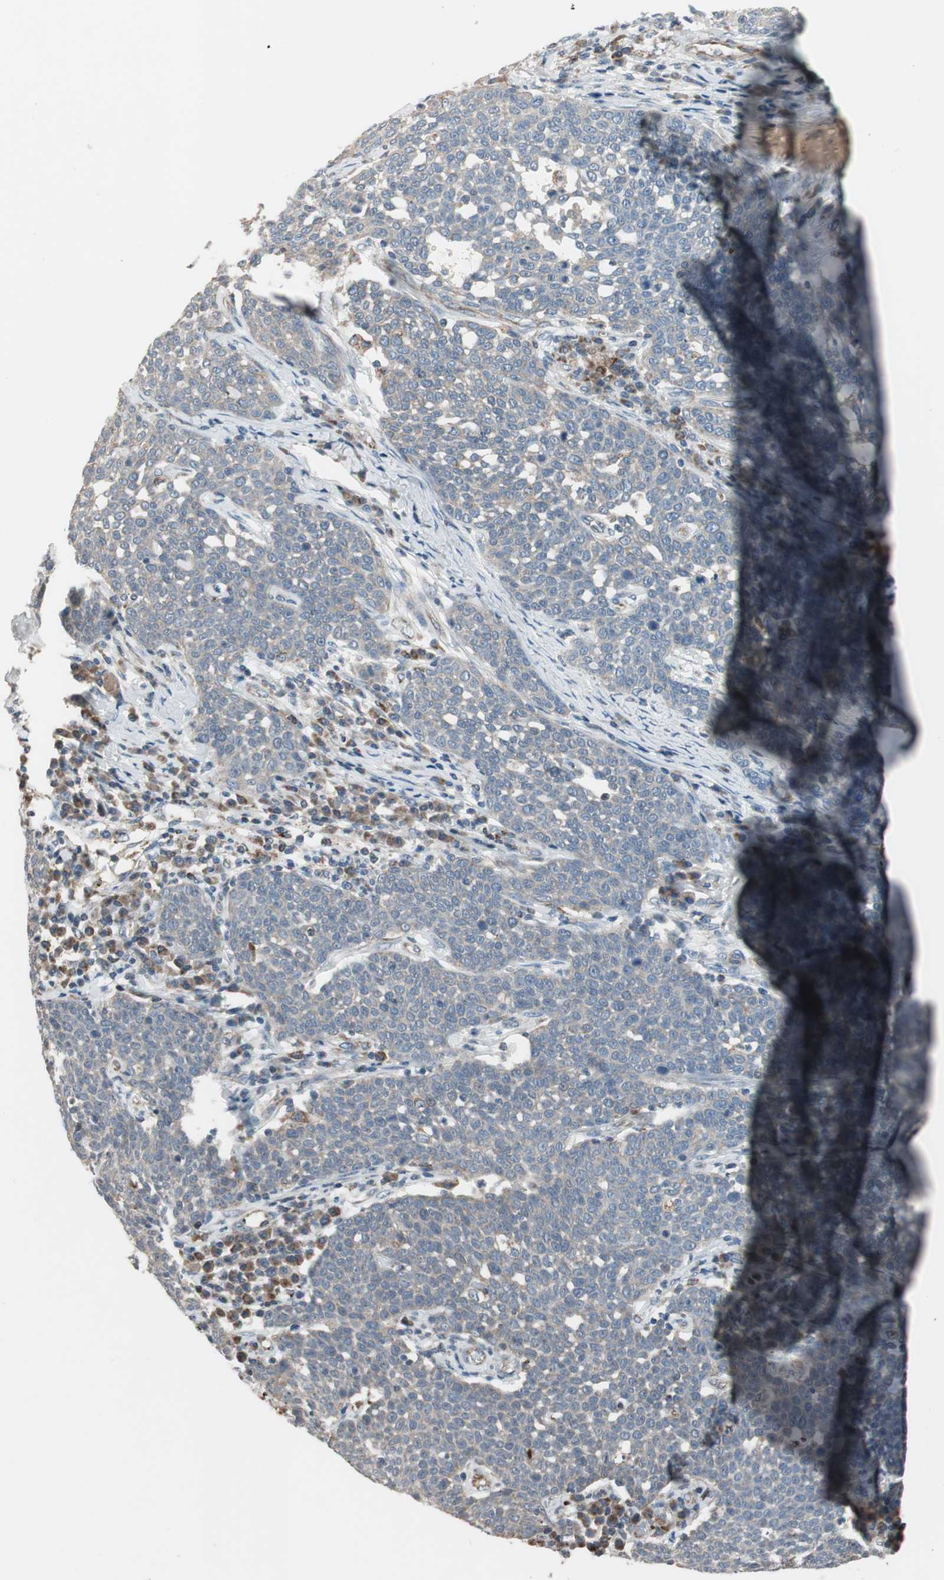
{"staining": {"intensity": "weak", "quantity": ">75%", "location": "cytoplasmic/membranous"}, "tissue": "cervical cancer", "cell_type": "Tumor cells", "image_type": "cancer", "snomed": [{"axis": "morphology", "description": "Squamous cell carcinoma, NOS"}, {"axis": "topography", "description": "Cervix"}], "caption": "Protein expression analysis of cervical cancer demonstrates weak cytoplasmic/membranous expression in approximately >75% of tumor cells.", "gene": "CPT1A", "patient": {"sex": "female", "age": 34}}